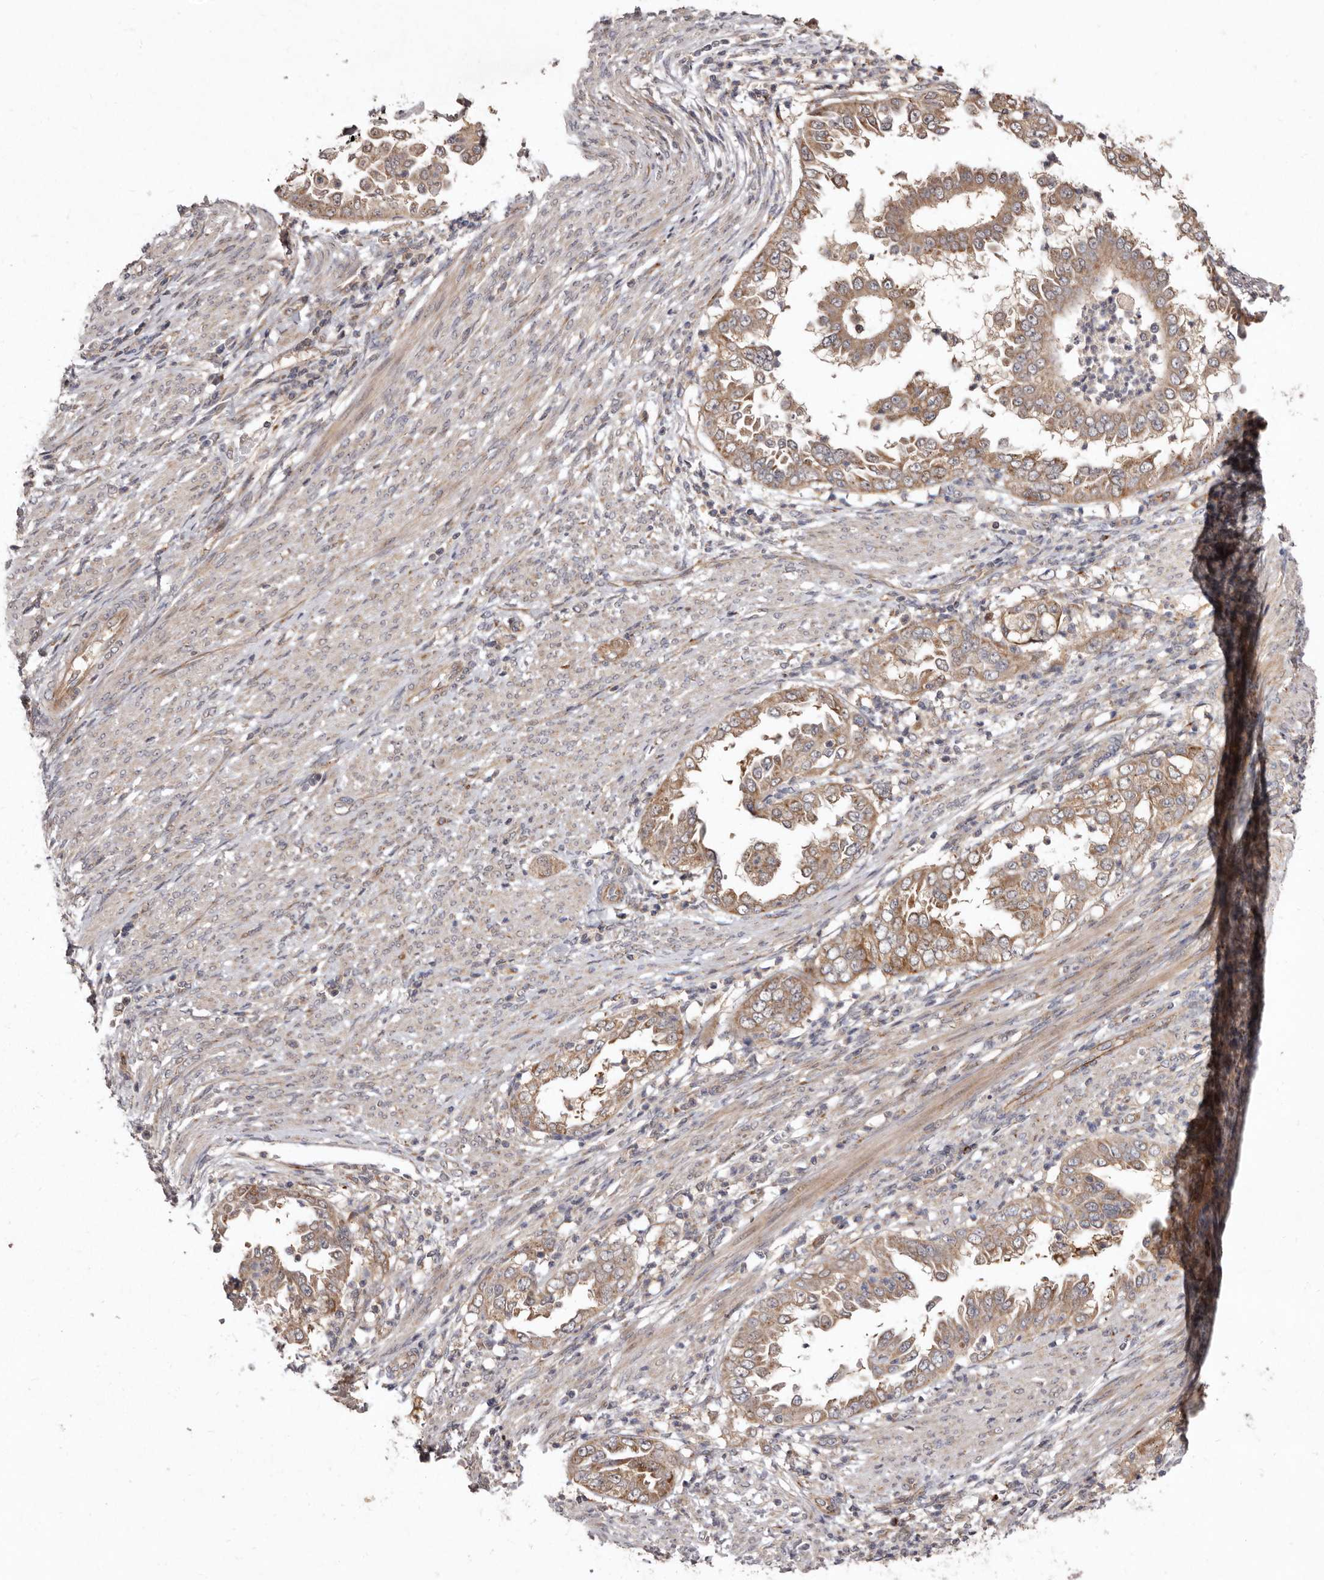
{"staining": {"intensity": "moderate", "quantity": ">75%", "location": "cytoplasmic/membranous"}, "tissue": "endometrial cancer", "cell_type": "Tumor cells", "image_type": "cancer", "snomed": [{"axis": "morphology", "description": "Adenocarcinoma, NOS"}, {"axis": "topography", "description": "Endometrium"}], "caption": "A micrograph showing moderate cytoplasmic/membranous staining in approximately >75% of tumor cells in endometrial cancer (adenocarcinoma), as visualized by brown immunohistochemical staining.", "gene": "FLAD1", "patient": {"sex": "female", "age": 85}}